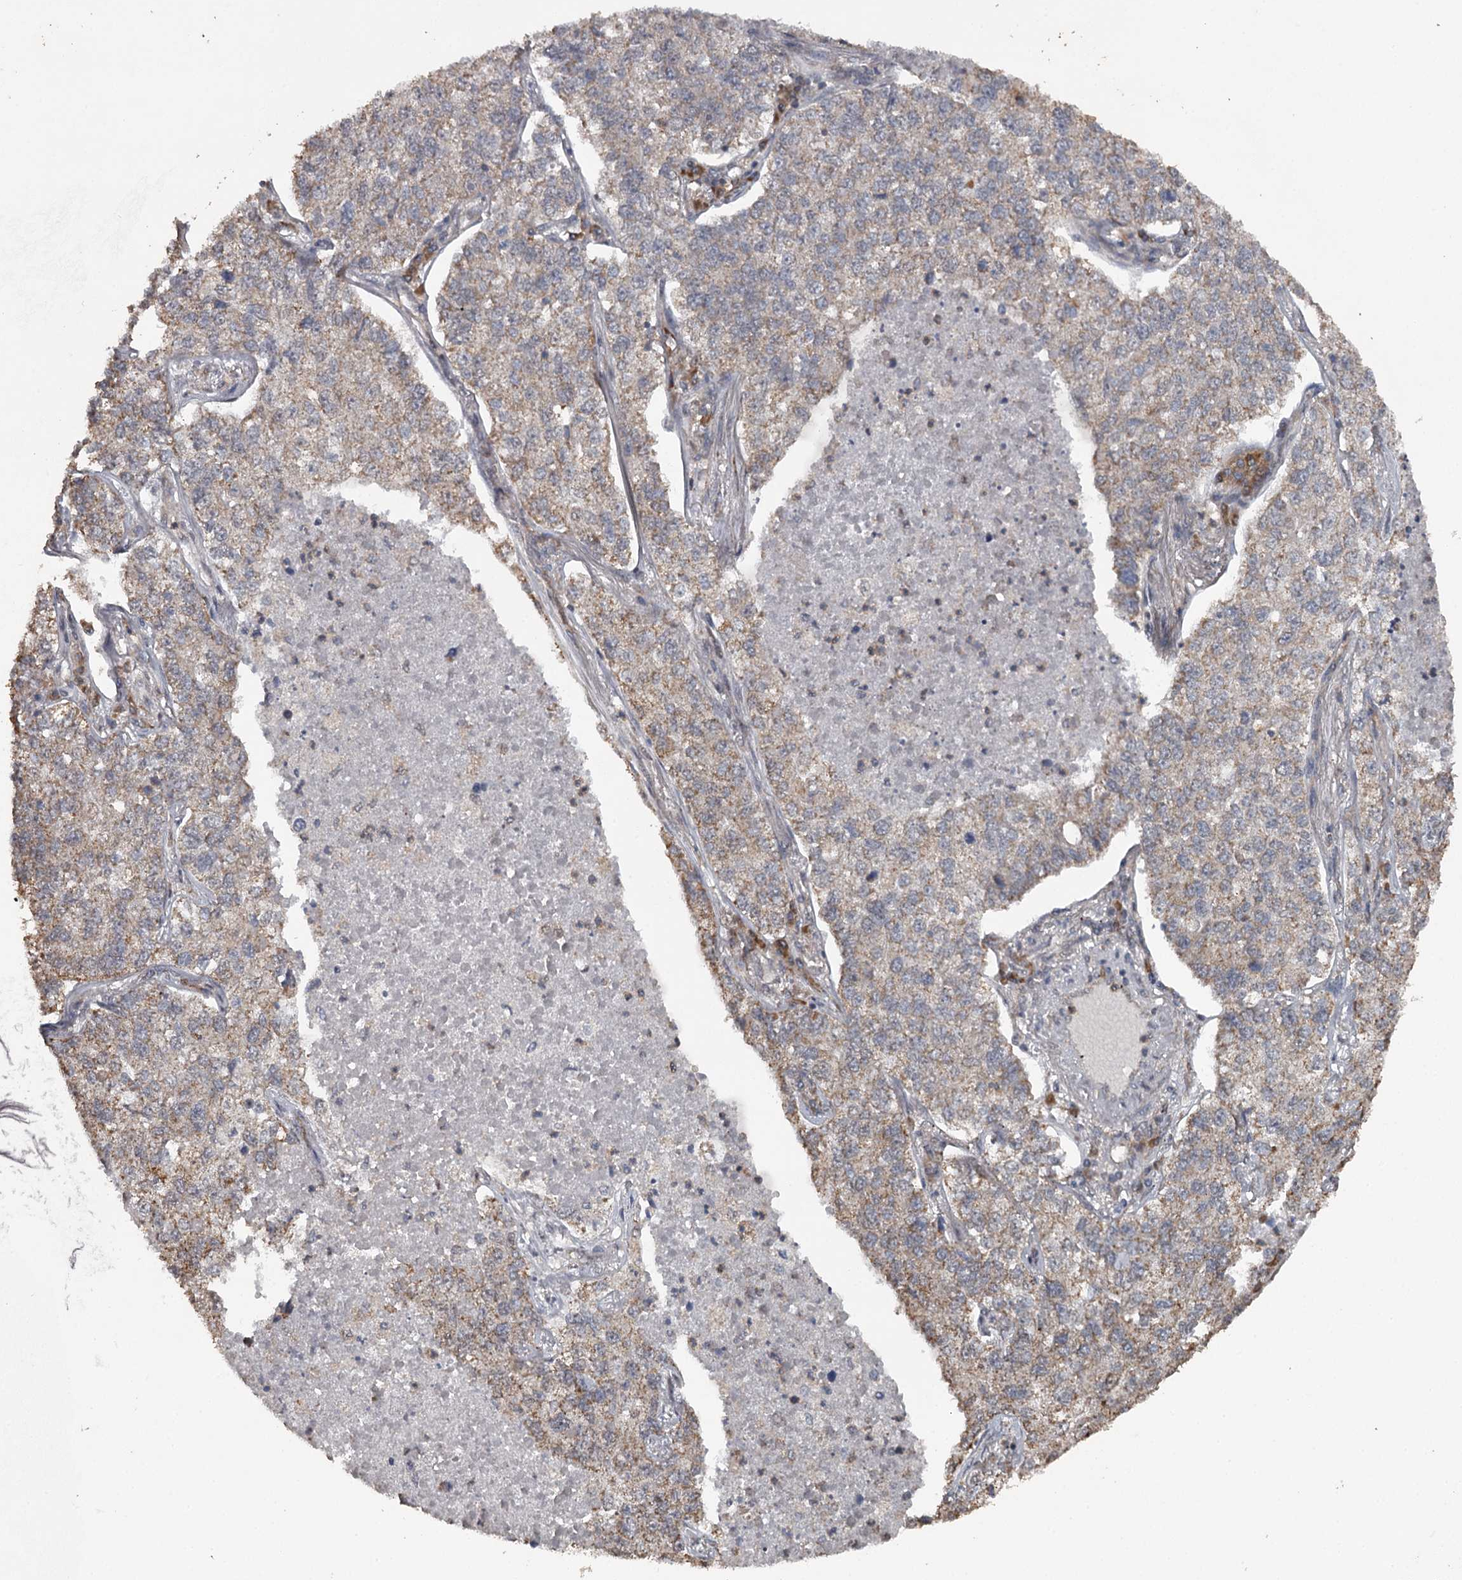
{"staining": {"intensity": "moderate", "quantity": ">75%", "location": "cytoplasmic/membranous"}, "tissue": "lung cancer", "cell_type": "Tumor cells", "image_type": "cancer", "snomed": [{"axis": "morphology", "description": "Adenocarcinoma, NOS"}, {"axis": "topography", "description": "Lung"}], "caption": "Lung cancer stained for a protein (brown) reveals moderate cytoplasmic/membranous positive positivity in approximately >75% of tumor cells.", "gene": "WIPI1", "patient": {"sex": "male", "age": 49}}